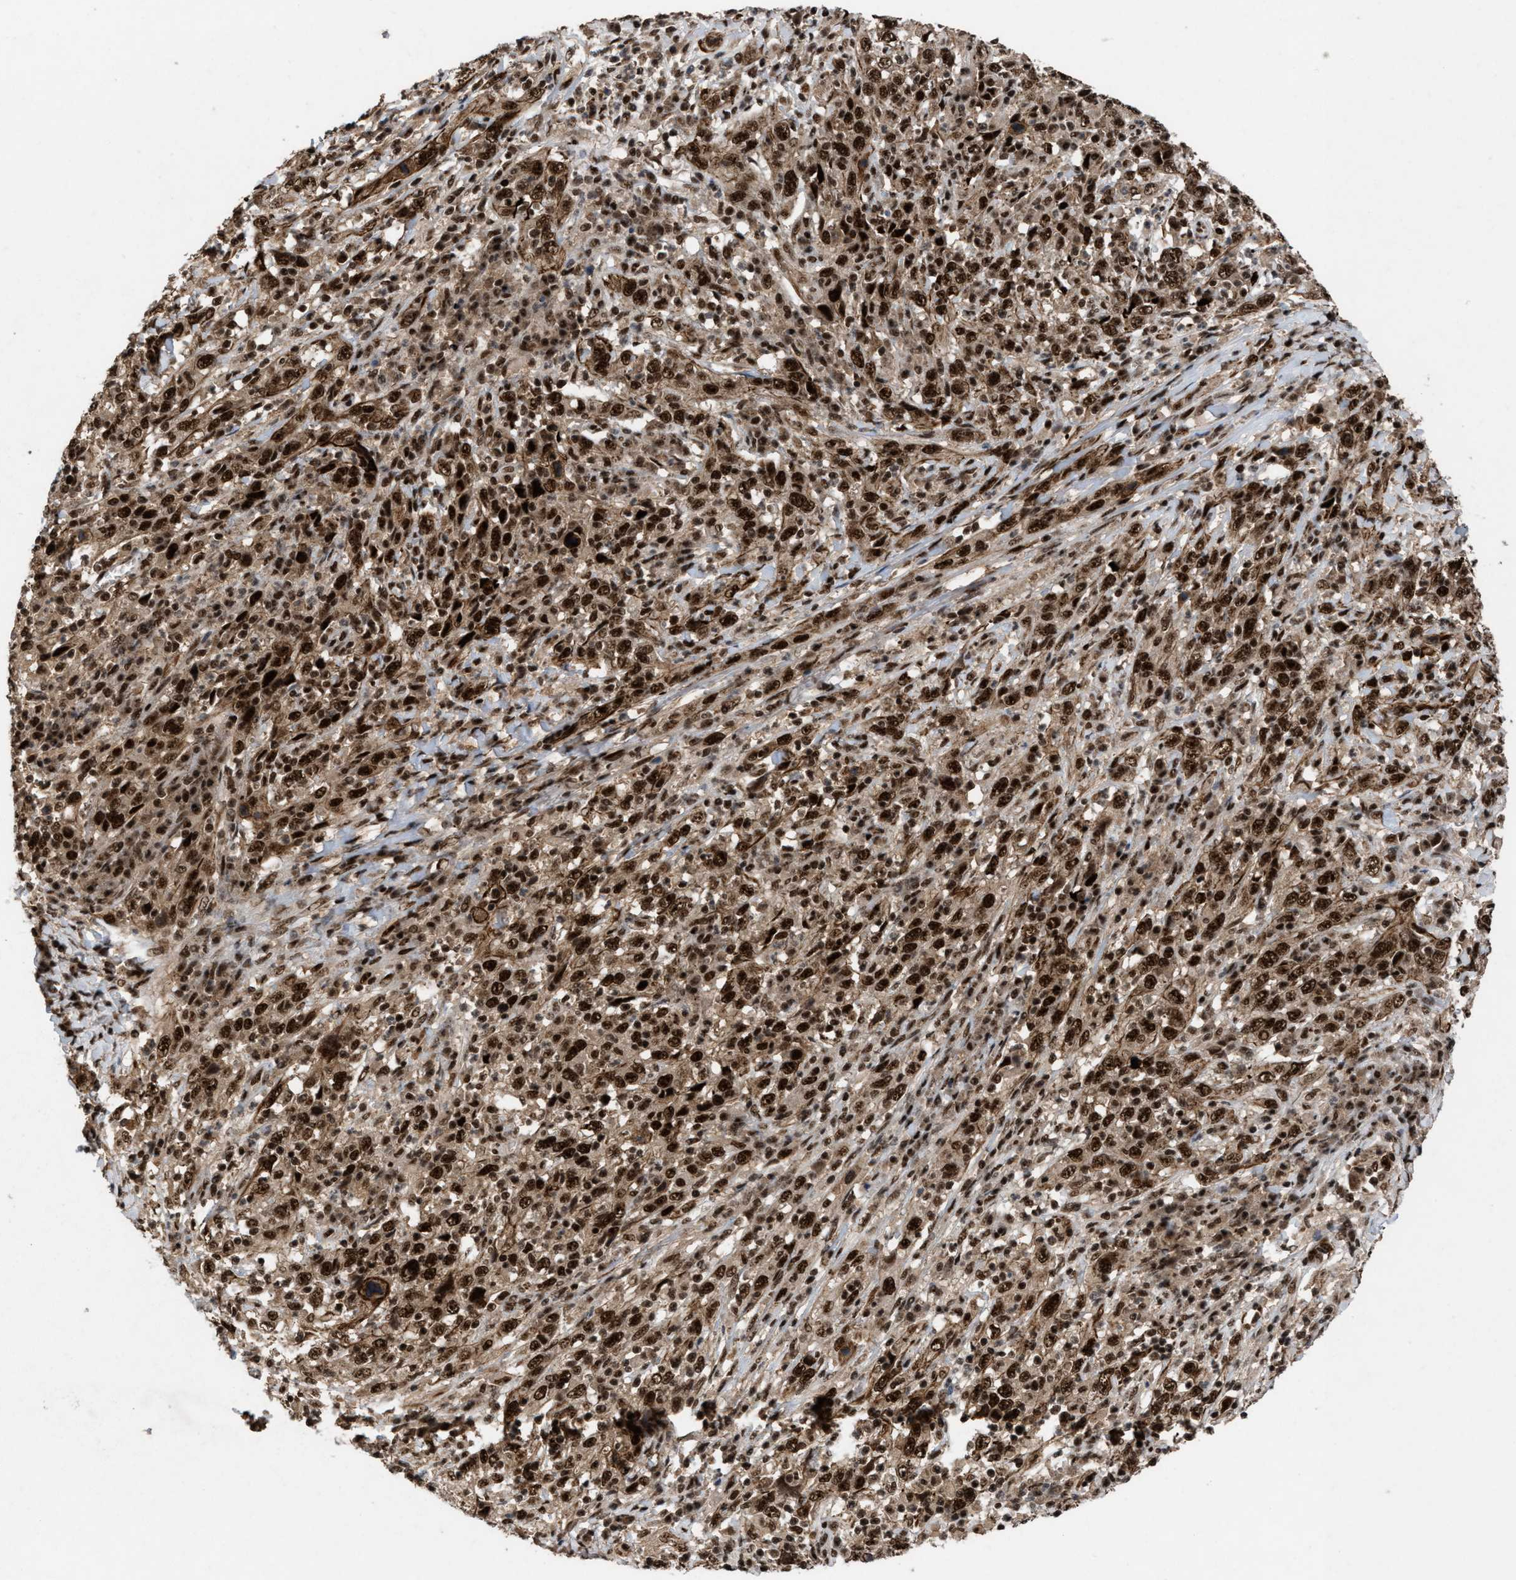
{"staining": {"intensity": "strong", "quantity": ">75%", "location": "cytoplasmic/membranous,nuclear"}, "tissue": "cervical cancer", "cell_type": "Tumor cells", "image_type": "cancer", "snomed": [{"axis": "morphology", "description": "Squamous cell carcinoma, NOS"}, {"axis": "topography", "description": "Cervix"}], "caption": "A photomicrograph of human cervical cancer (squamous cell carcinoma) stained for a protein demonstrates strong cytoplasmic/membranous and nuclear brown staining in tumor cells. The staining is performed using DAB brown chromogen to label protein expression. The nuclei are counter-stained blue using hematoxylin.", "gene": "PRPF4", "patient": {"sex": "female", "age": 46}}